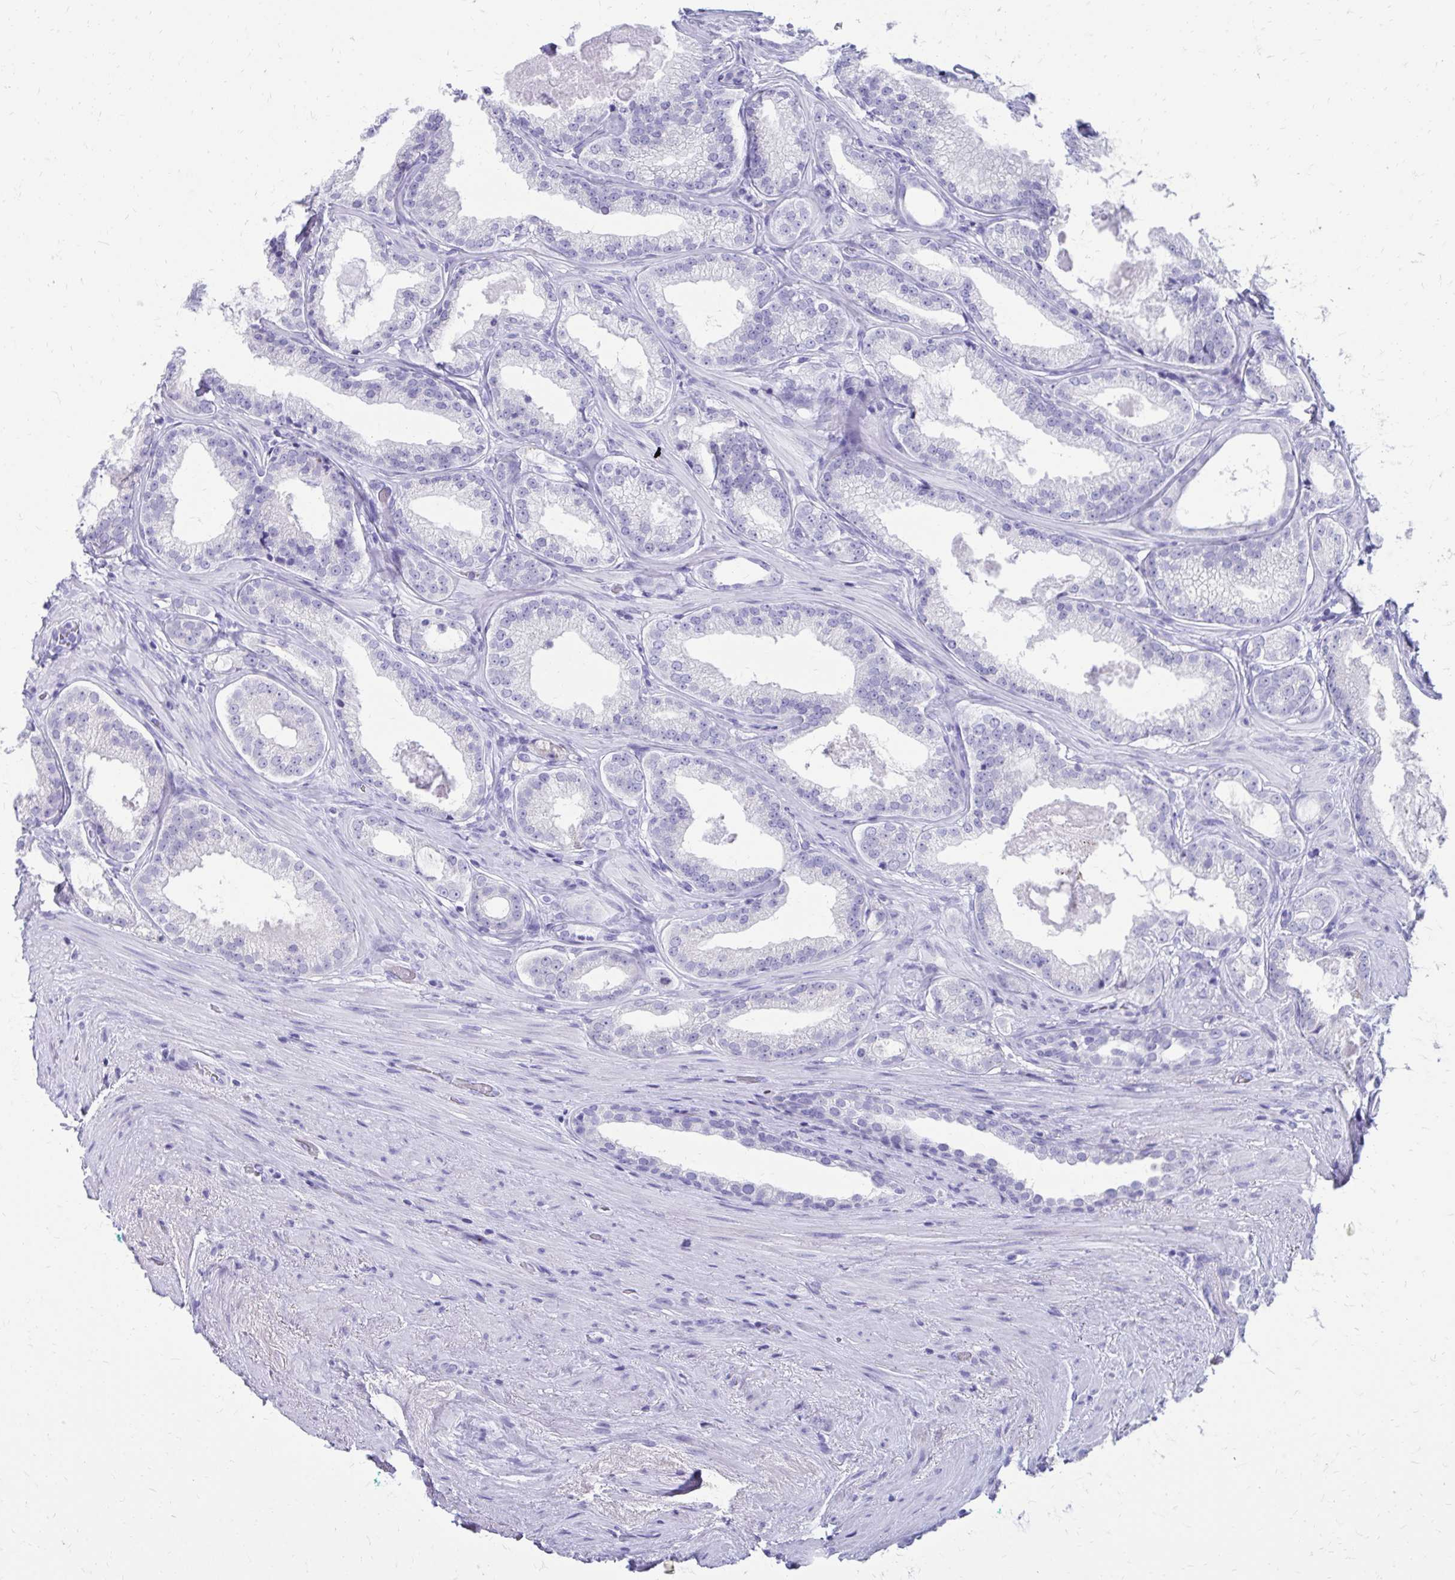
{"staining": {"intensity": "negative", "quantity": "none", "location": "none"}, "tissue": "prostate cancer", "cell_type": "Tumor cells", "image_type": "cancer", "snomed": [{"axis": "morphology", "description": "Adenocarcinoma, High grade"}, {"axis": "topography", "description": "Prostate"}], "caption": "The immunohistochemistry histopathology image has no significant positivity in tumor cells of prostate cancer (high-grade adenocarcinoma) tissue.", "gene": "SATL1", "patient": {"sex": "male", "age": 65}}